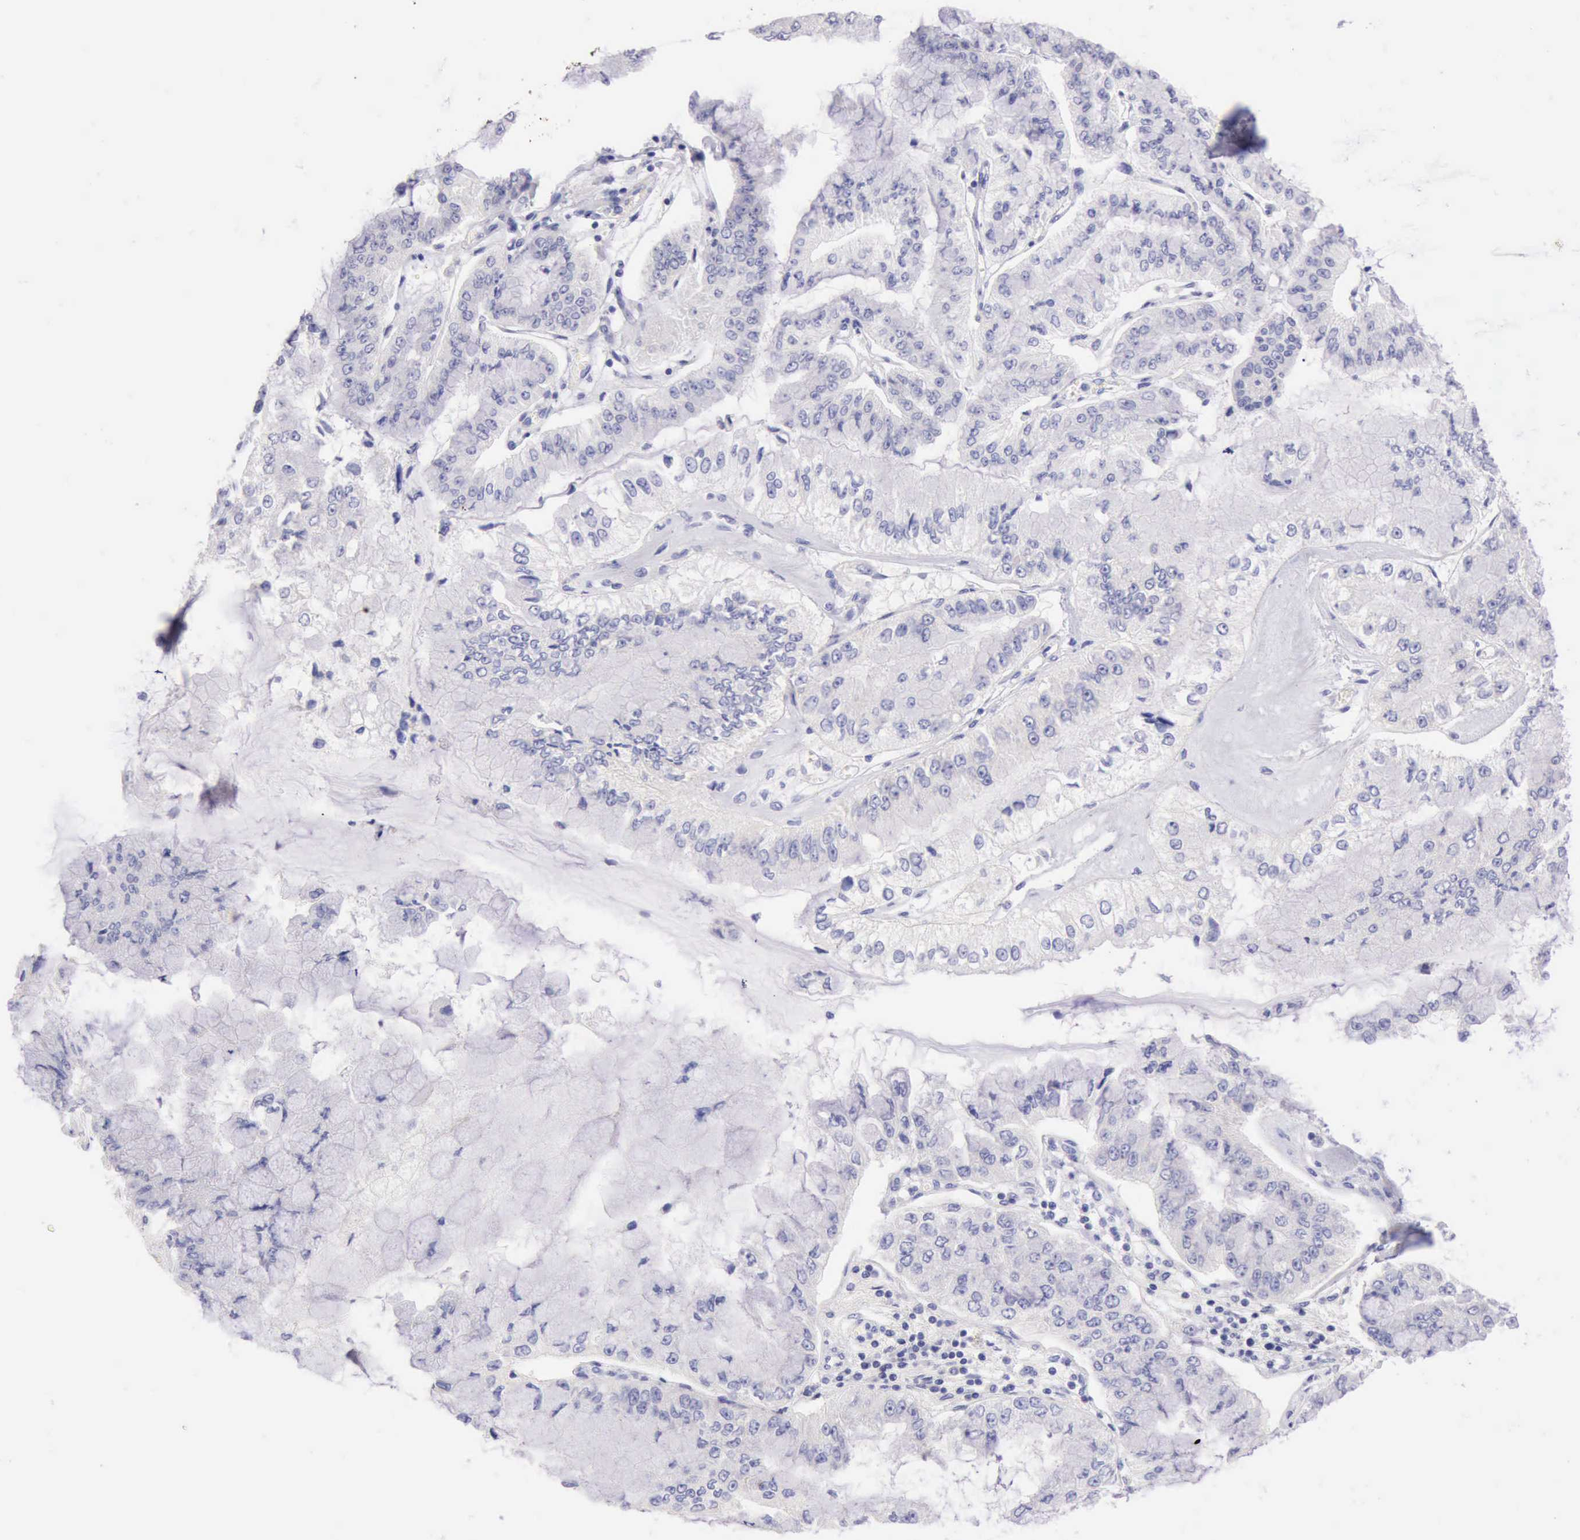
{"staining": {"intensity": "negative", "quantity": "none", "location": "none"}, "tissue": "liver cancer", "cell_type": "Tumor cells", "image_type": "cancer", "snomed": [{"axis": "morphology", "description": "Cholangiocarcinoma"}, {"axis": "topography", "description": "Liver"}], "caption": "A high-resolution photomicrograph shows immunohistochemistry staining of liver cancer (cholangiocarcinoma), which demonstrates no significant expression in tumor cells.", "gene": "LRFN5", "patient": {"sex": "female", "age": 79}}